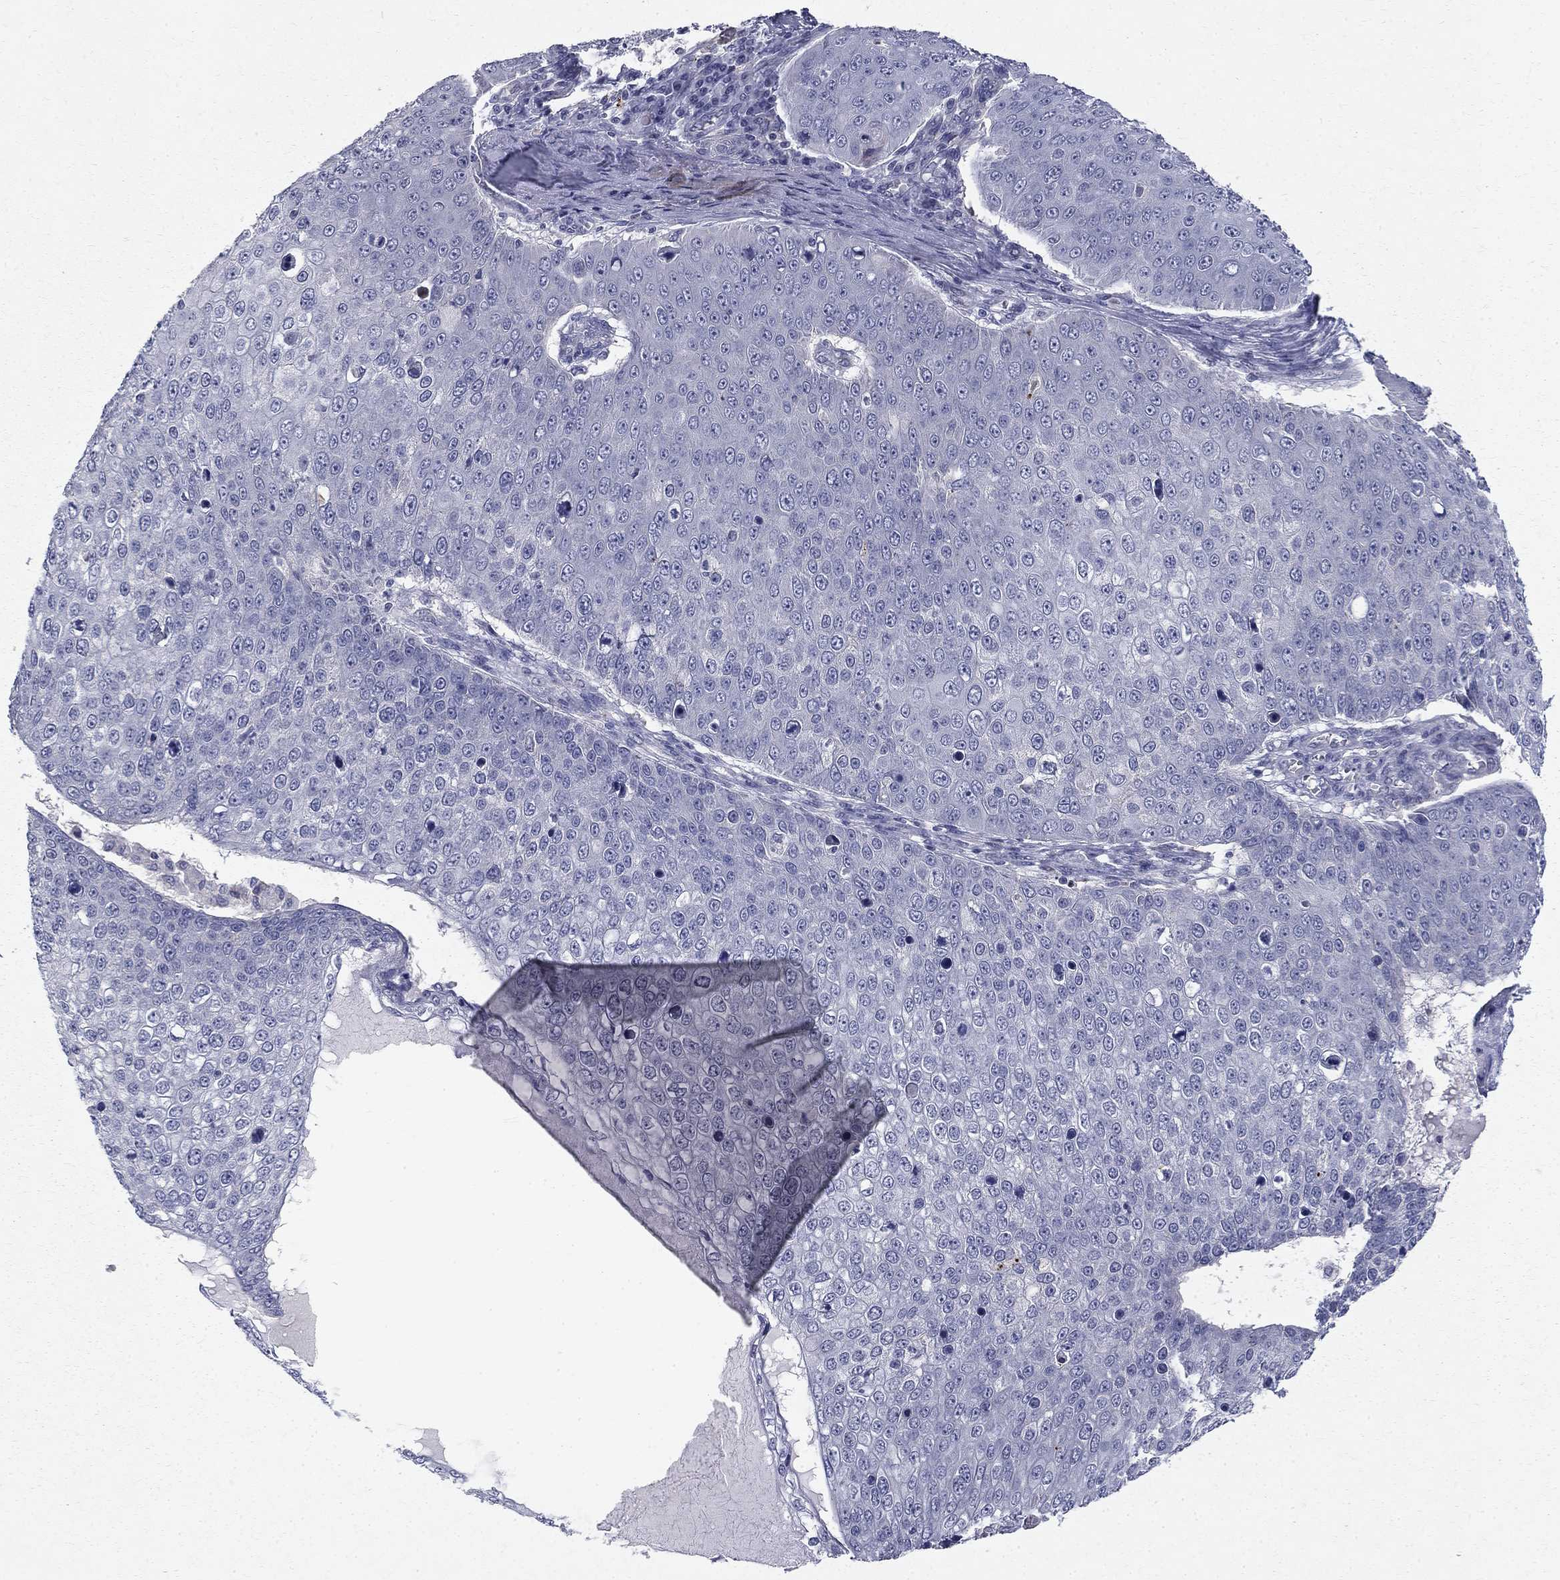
{"staining": {"intensity": "negative", "quantity": "none", "location": "none"}, "tissue": "skin cancer", "cell_type": "Tumor cells", "image_type": "cancer", "snomed": [{"axis": "morphology", "description": "Squamous cell carcinoma, NOS"}, {"axis": "topography", "description": "Skin"}], "caption": "Tumor cells are negative for protein expression in human squamous cell carcinoma (skin).", "gene": "CLIC6", "patient": {"sex": "male", "age": 71}}